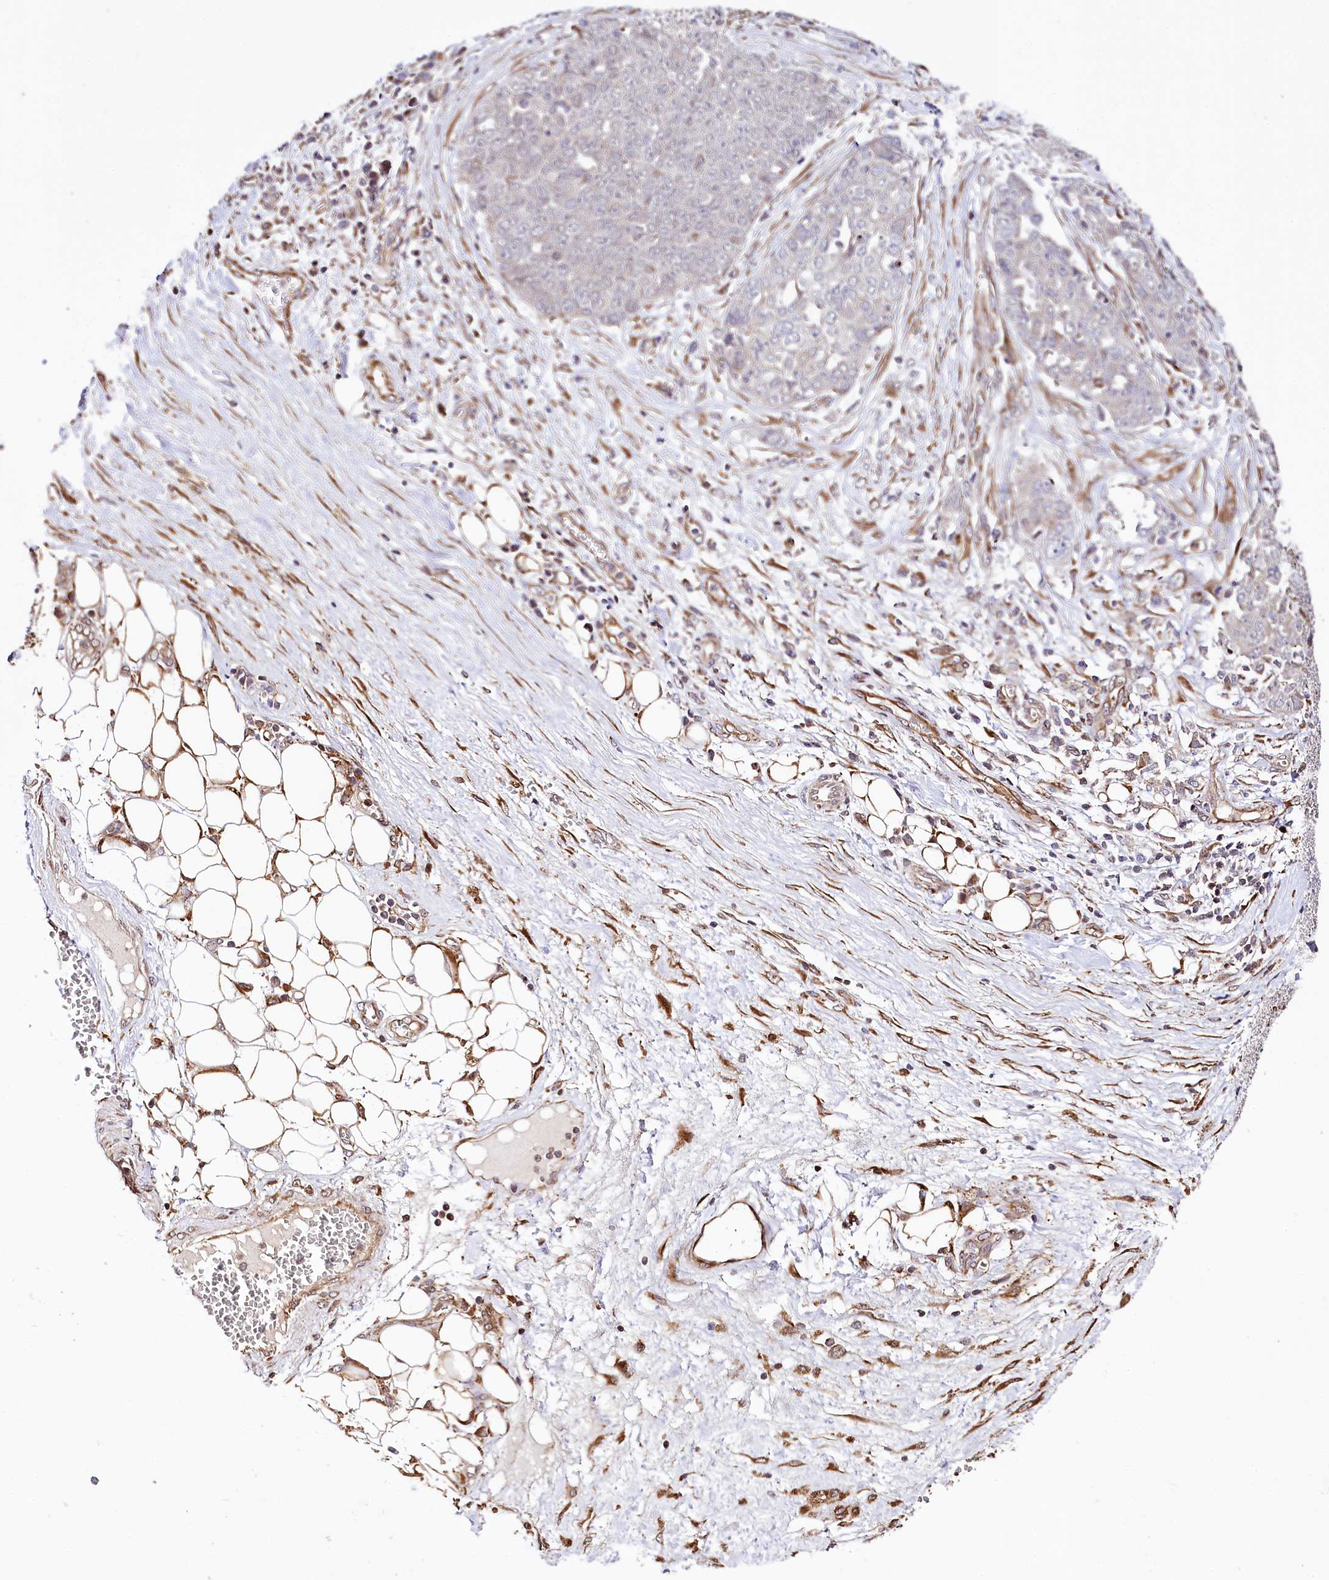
{"staining": {"intensity": "negative", "quantity": "none", "location": "none"}, "tissue": "ovarian cancer", "cell_type": "Tumor cells", "image_type": "cancer", "snomed": [{"axis": "morphology", "description": "Cystadenocarcinoma, serous, NOS"}, {"axis": "topography", "description": "Soft tissue"}, {"axis": "topography", "description": "Ovary"}], "caption": "There is no significant positivity in tumor cells of ovarian serous cystadenocarcinoma.", "gene": "CUTC", "patient": {"sex": "female", "age": 57}}